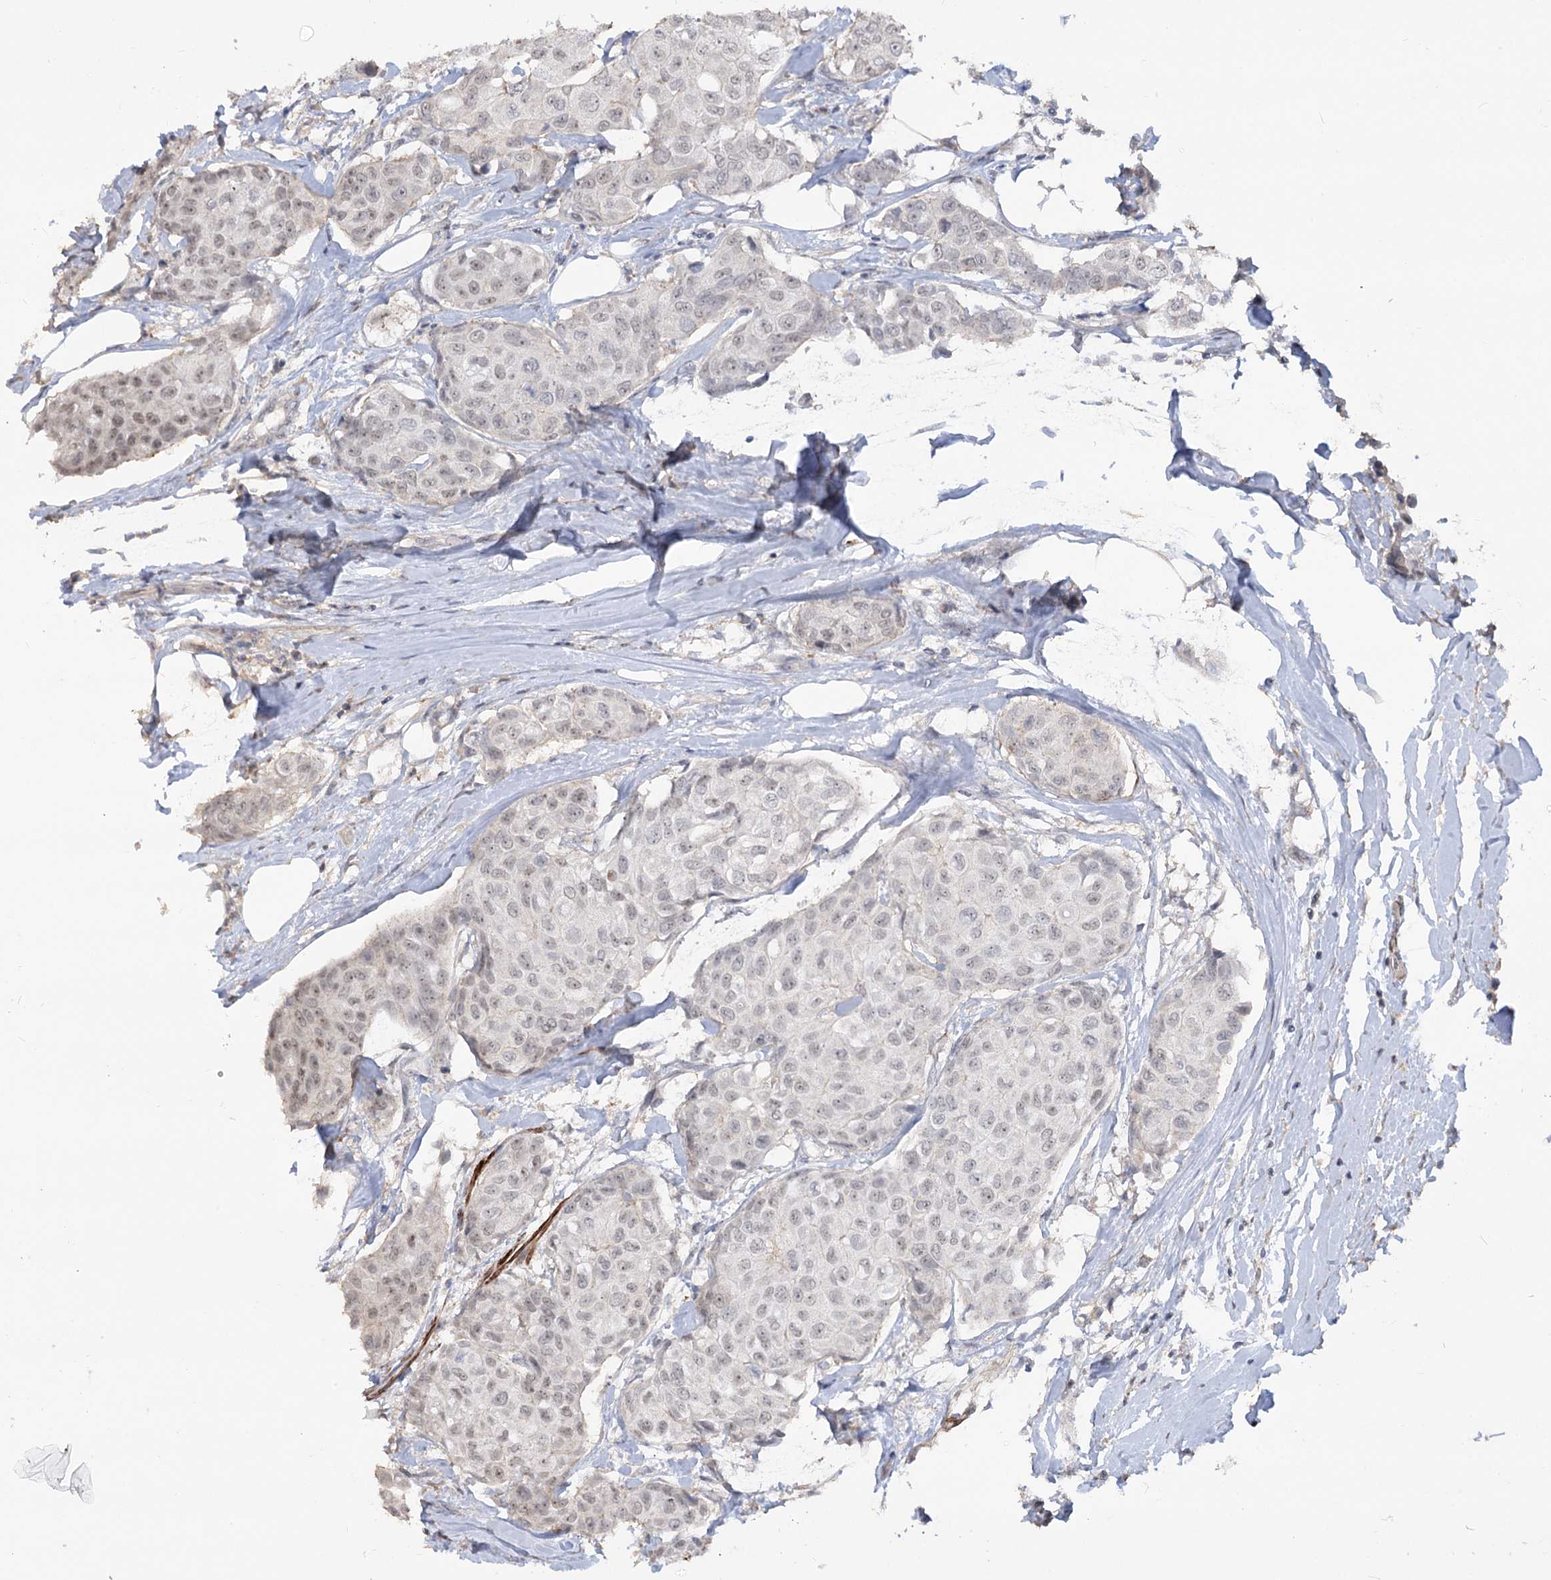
{"staining": {"intensity": "negative", "quantity": "none", "location": "none"}, "tissue": "breast cancer", "cell_type": "Tumor cells", "image_type": "cancer", "snomed": [{"axis": "morphology", "description": "Duct carcinoma"}, {"axis": "topography", "description": "Breast"}], "caption": "Tumor cells show no significant protein positivity in breast cancer.", "gene": "ZSCAN23", "patient": {"sex": "female", "age": 80}}